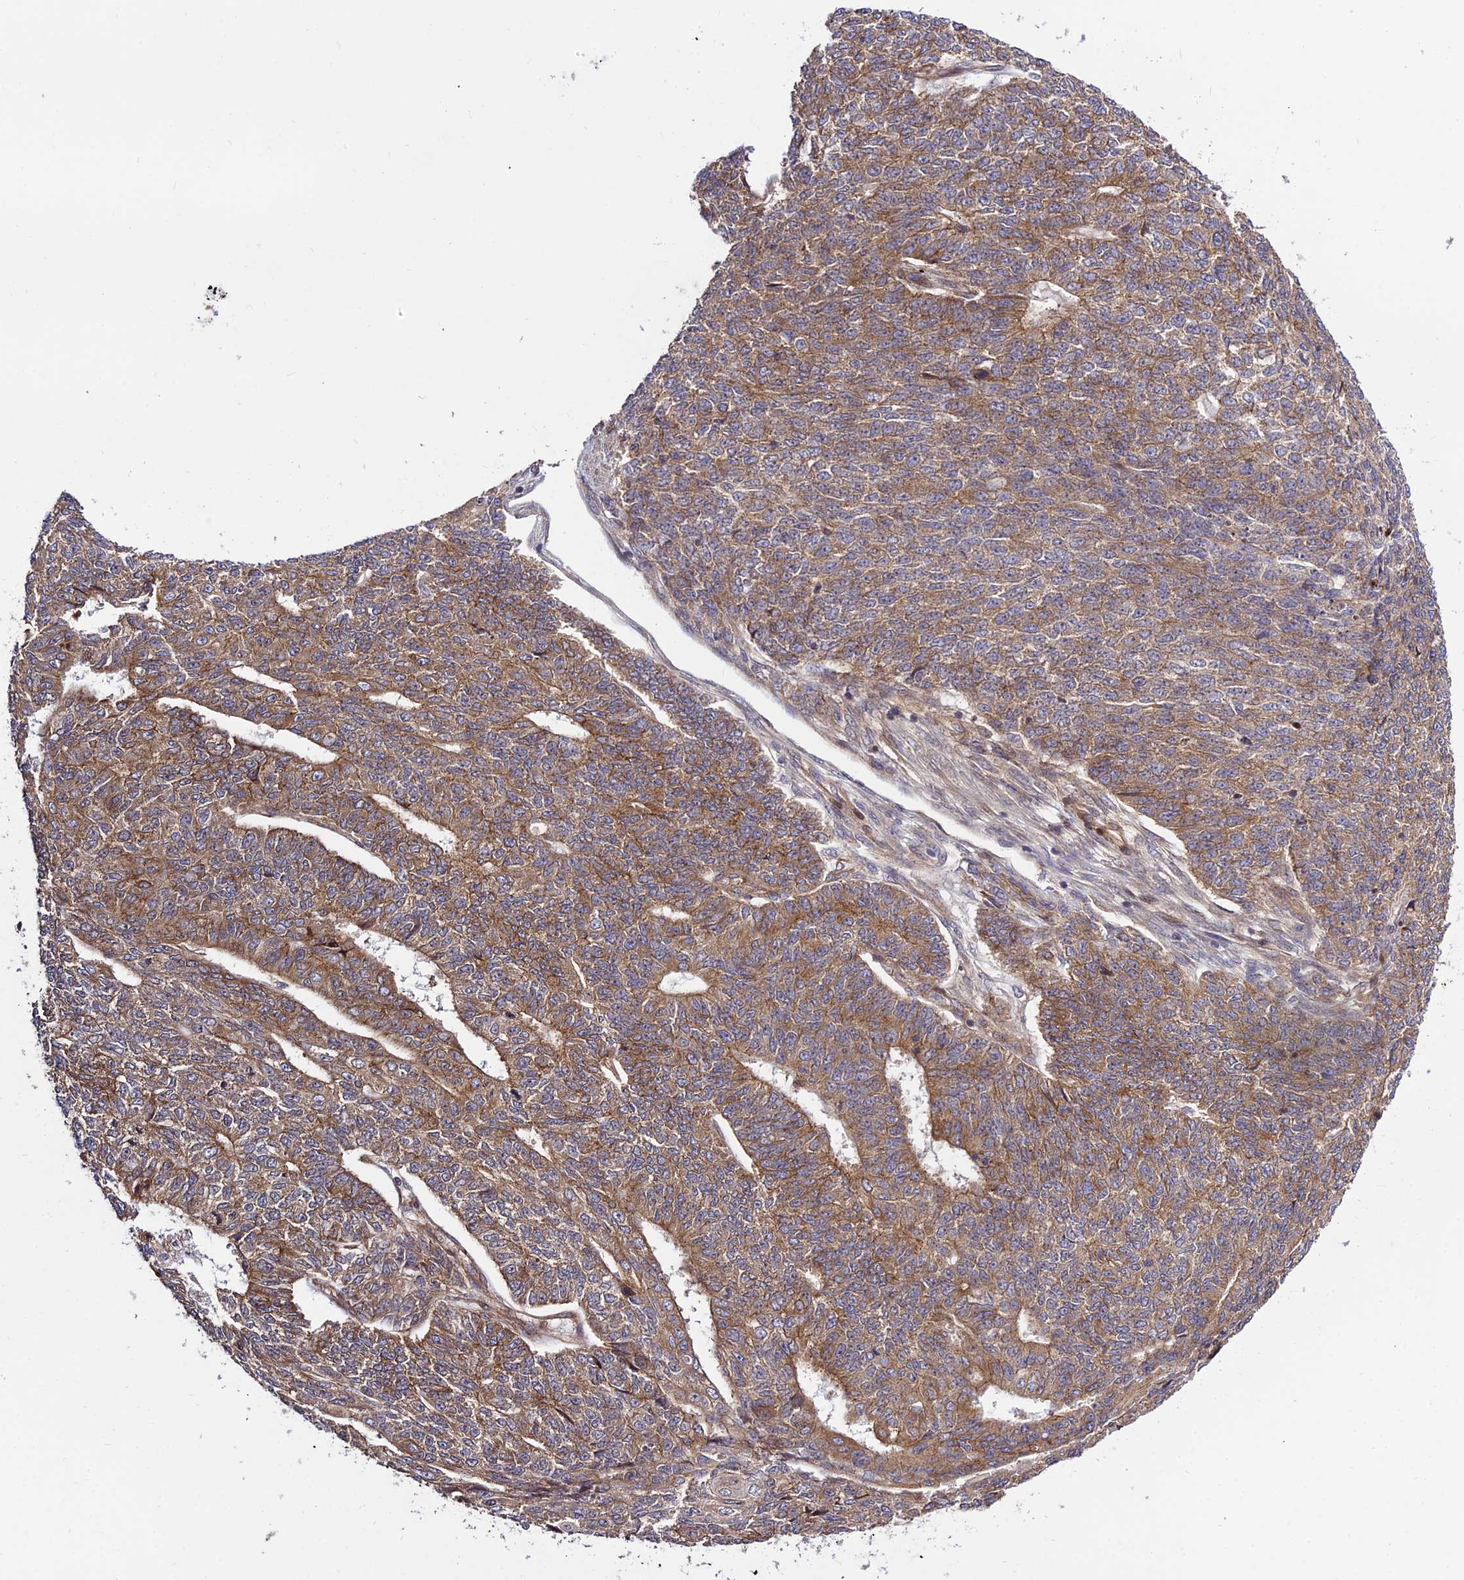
{"staining": {"intensity": "moderate", "quantity": ">75%", "location": "cytoplasmic/membranous"}, "tissue": "endometrial cancer", "cell_type": "Tumor cells", "image_type": "cancer", "snomed": [{"axis": "morphology", "description": "Adenocarcinoma, NOS"}, {"axis": "topography", "description": "Endometrium"}], "caption": "Immunohistochemistry (DAB) staining of endometrial cancer (adenocarcinoma) displays moderate cytoplasmic/membranous protein positivity in approximately >75% of tumor cells. (IHC, brightfield microscopy, high magnification).", "gene": "SMG6", "patient": {"sex": "female", "age": 32}}